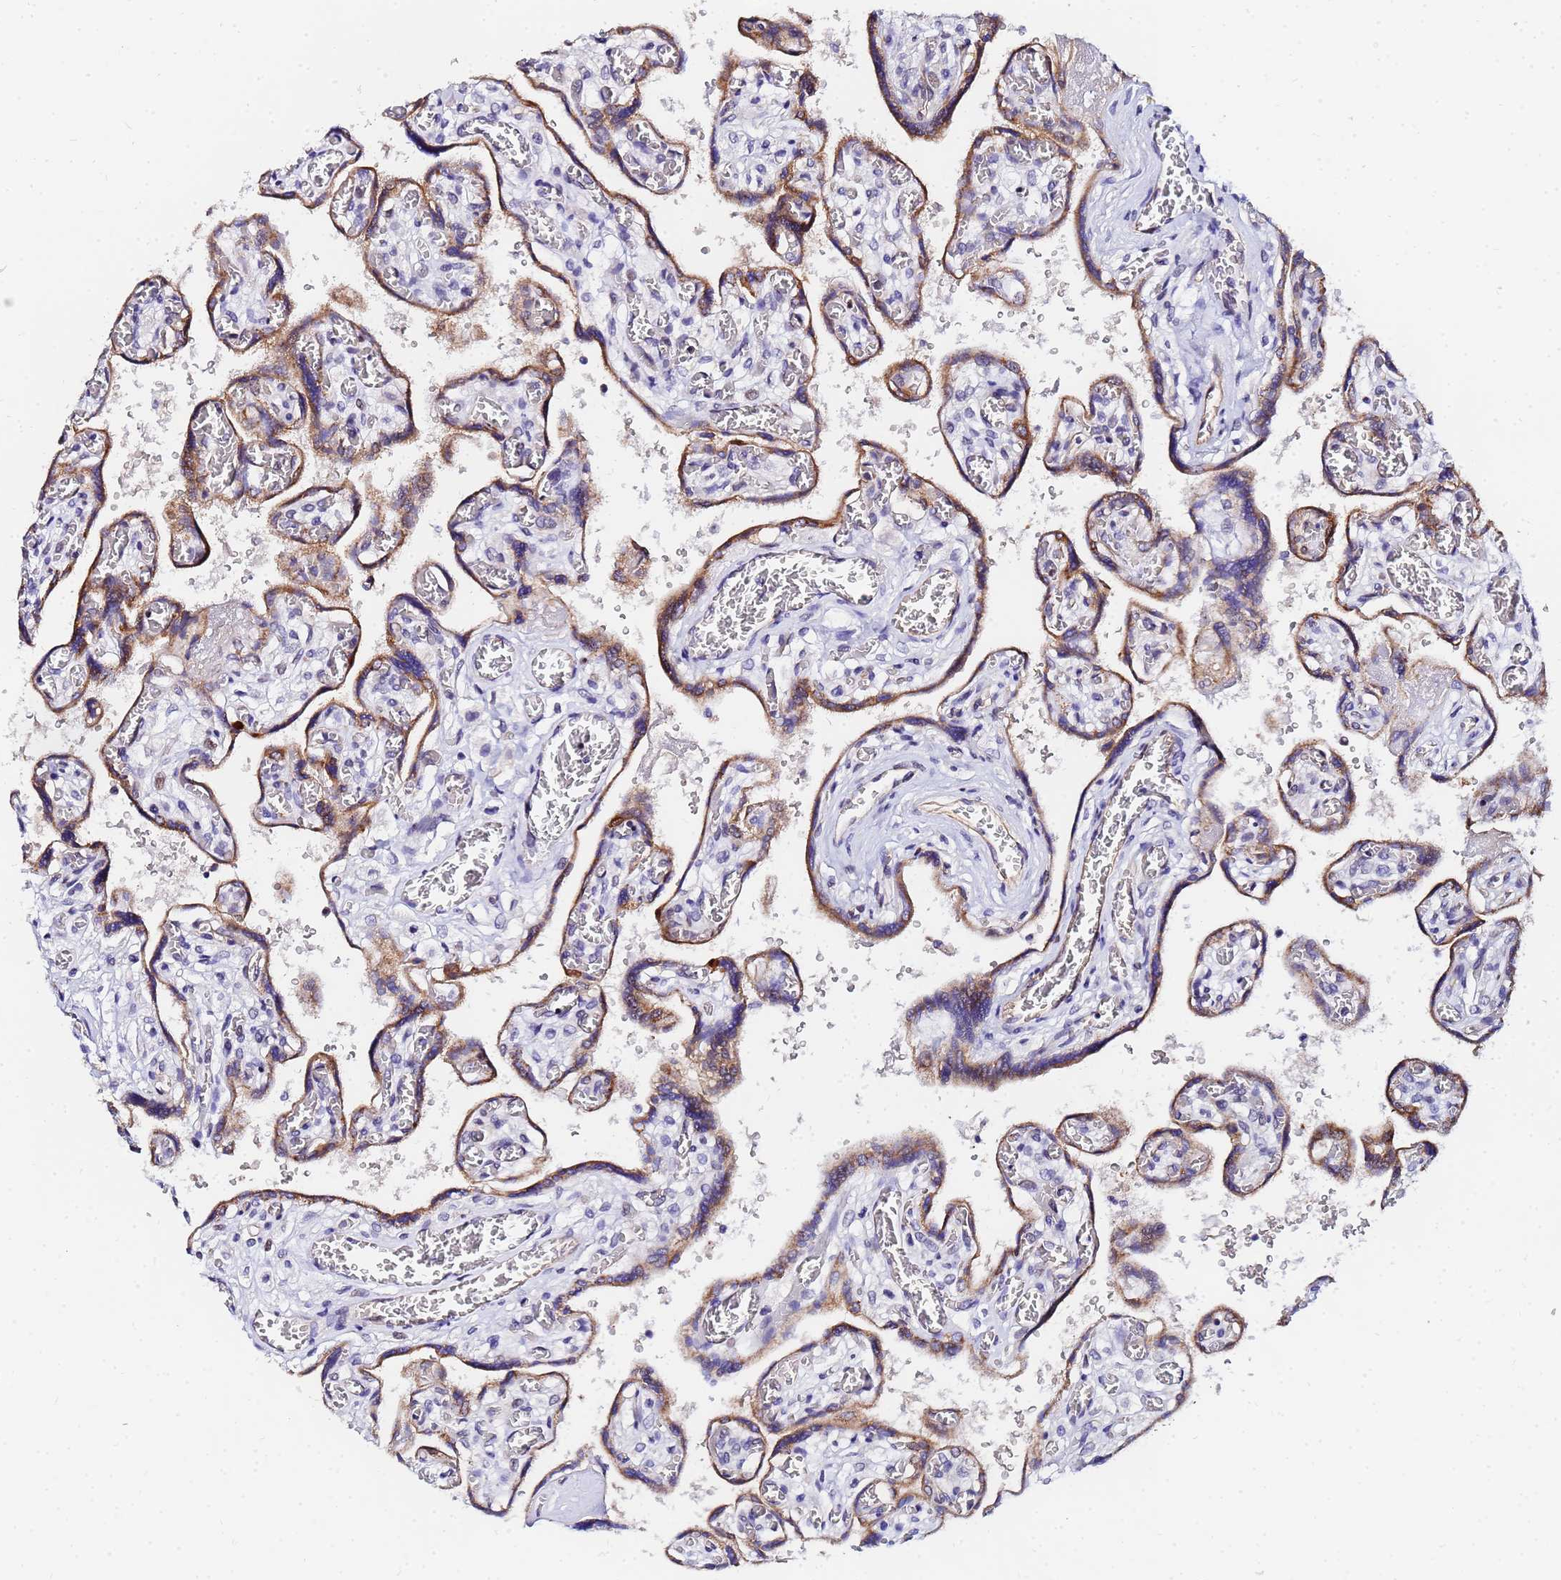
{"staining": {"intensity": "moderate", "quantity": ">75%", "location": "cytoplasmic/membranous"}, "tissue": "placenta", "cell_type": "Trophoblastic cells", "image_type": "normal", "snomed": [{"axis": "morphology", "description": "Normal tissue, NOS"}, {"axis": "topography", "description": "Placenta"}], "caption": "The histopathology image shows staining of benign placenta, revealing moderate cytoplasmic/membranous protein expression (brown color) within trophoblastic cells.", "gene": "CKMT1A", "patient": {"sex": "female", "age": 39}}